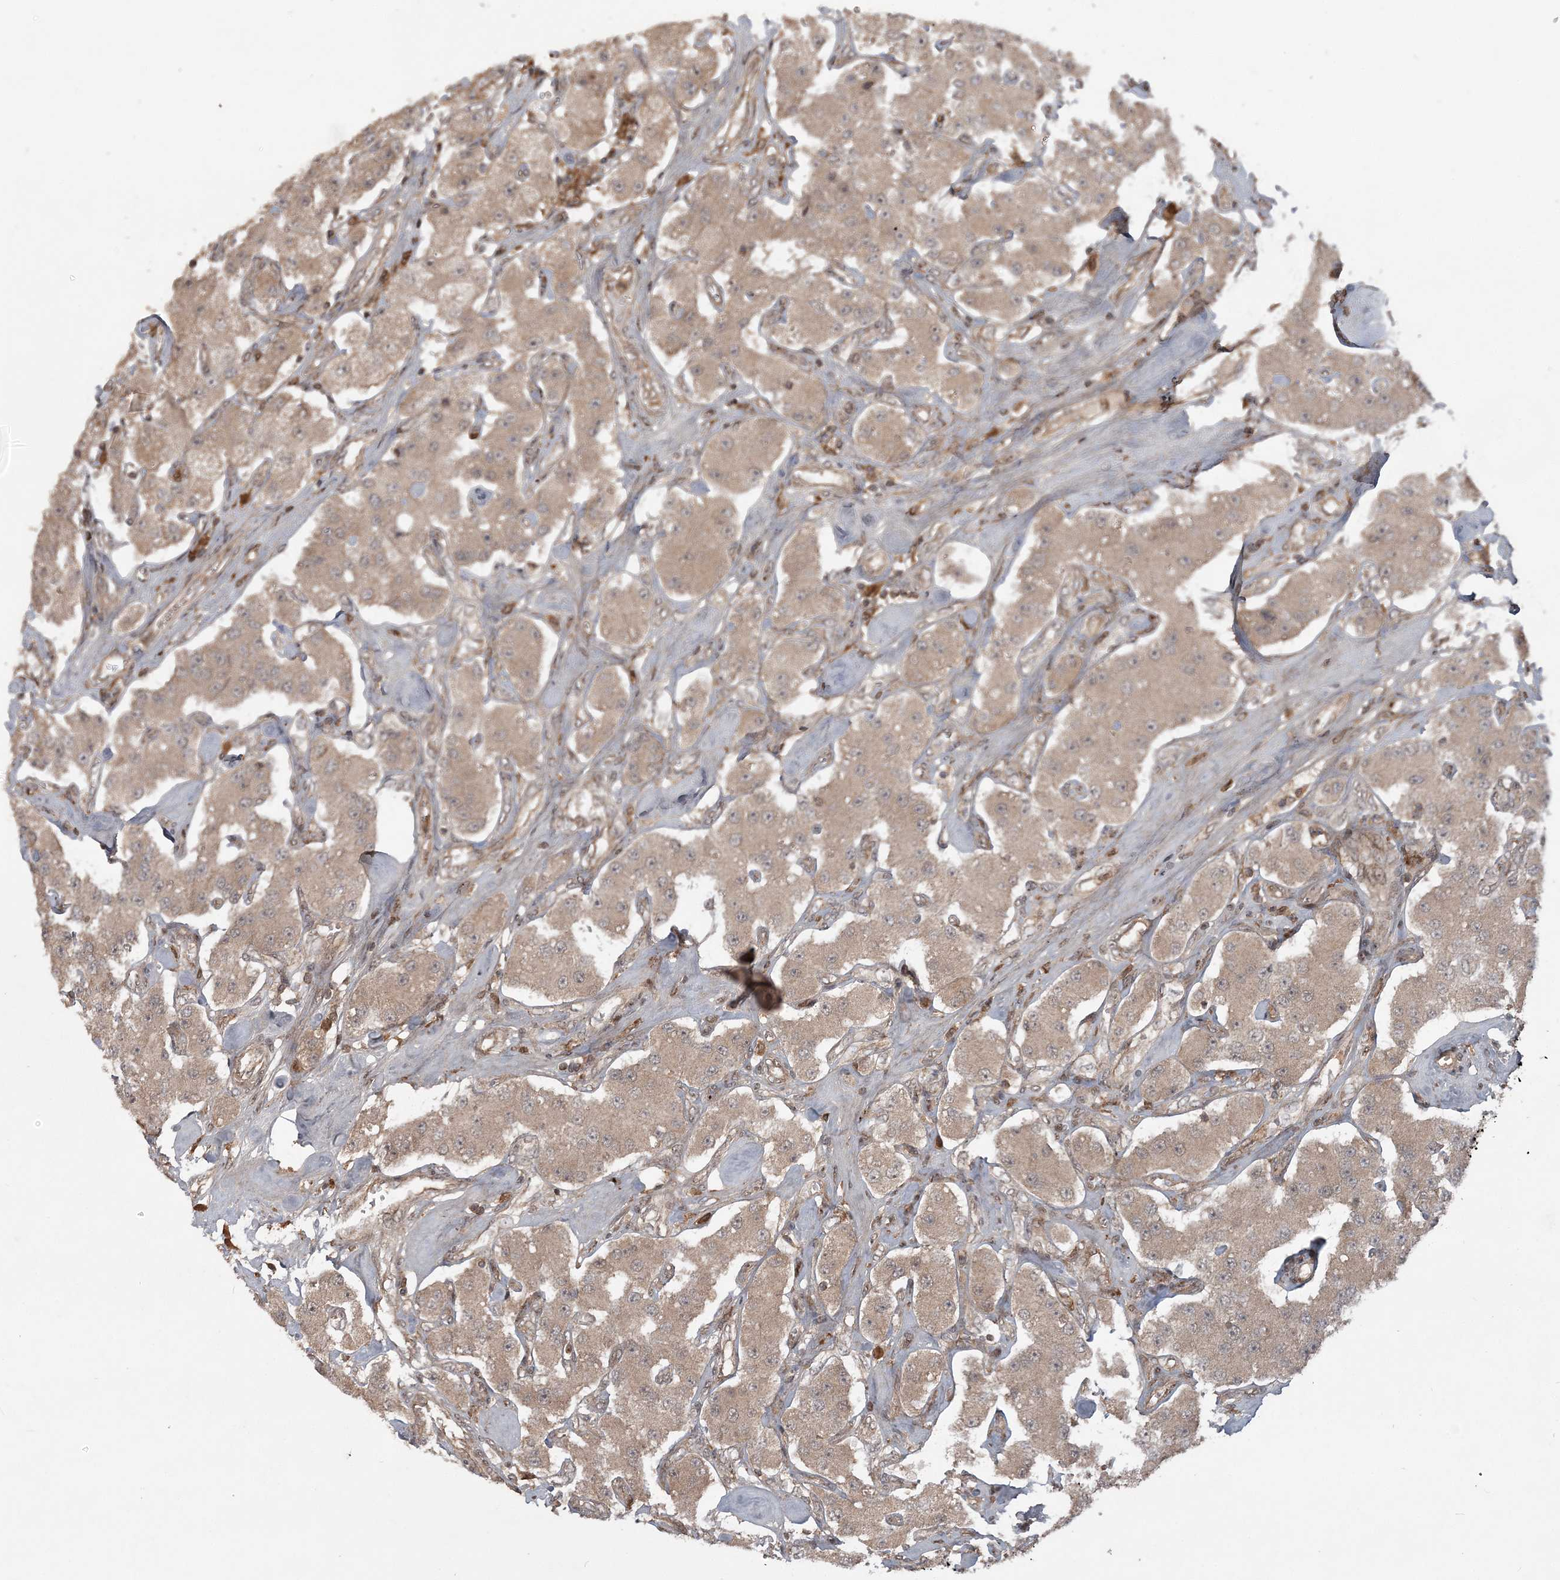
{"staining": {"intensity": "moderate", "quantity": ">75%", "location": "cytoplasmic/membranous"}, "tissue": "carcinoid", "cell_type": "Tumor cells", "image_type": "cancer", "snomed": [{"axis": "morphology", "description": "Carcinoid, malignant, NOS"}, {"axis": "topography", "description": "Pancreas"}], "caption": "IHC of carcinoid shows medium levels of moderate cytoplasmic/membranous expression in about >75% of tumor cells. Nuclei are stained in blue.", "gene": "LACC1", "patient": {"sex": "male", "age": 41}}